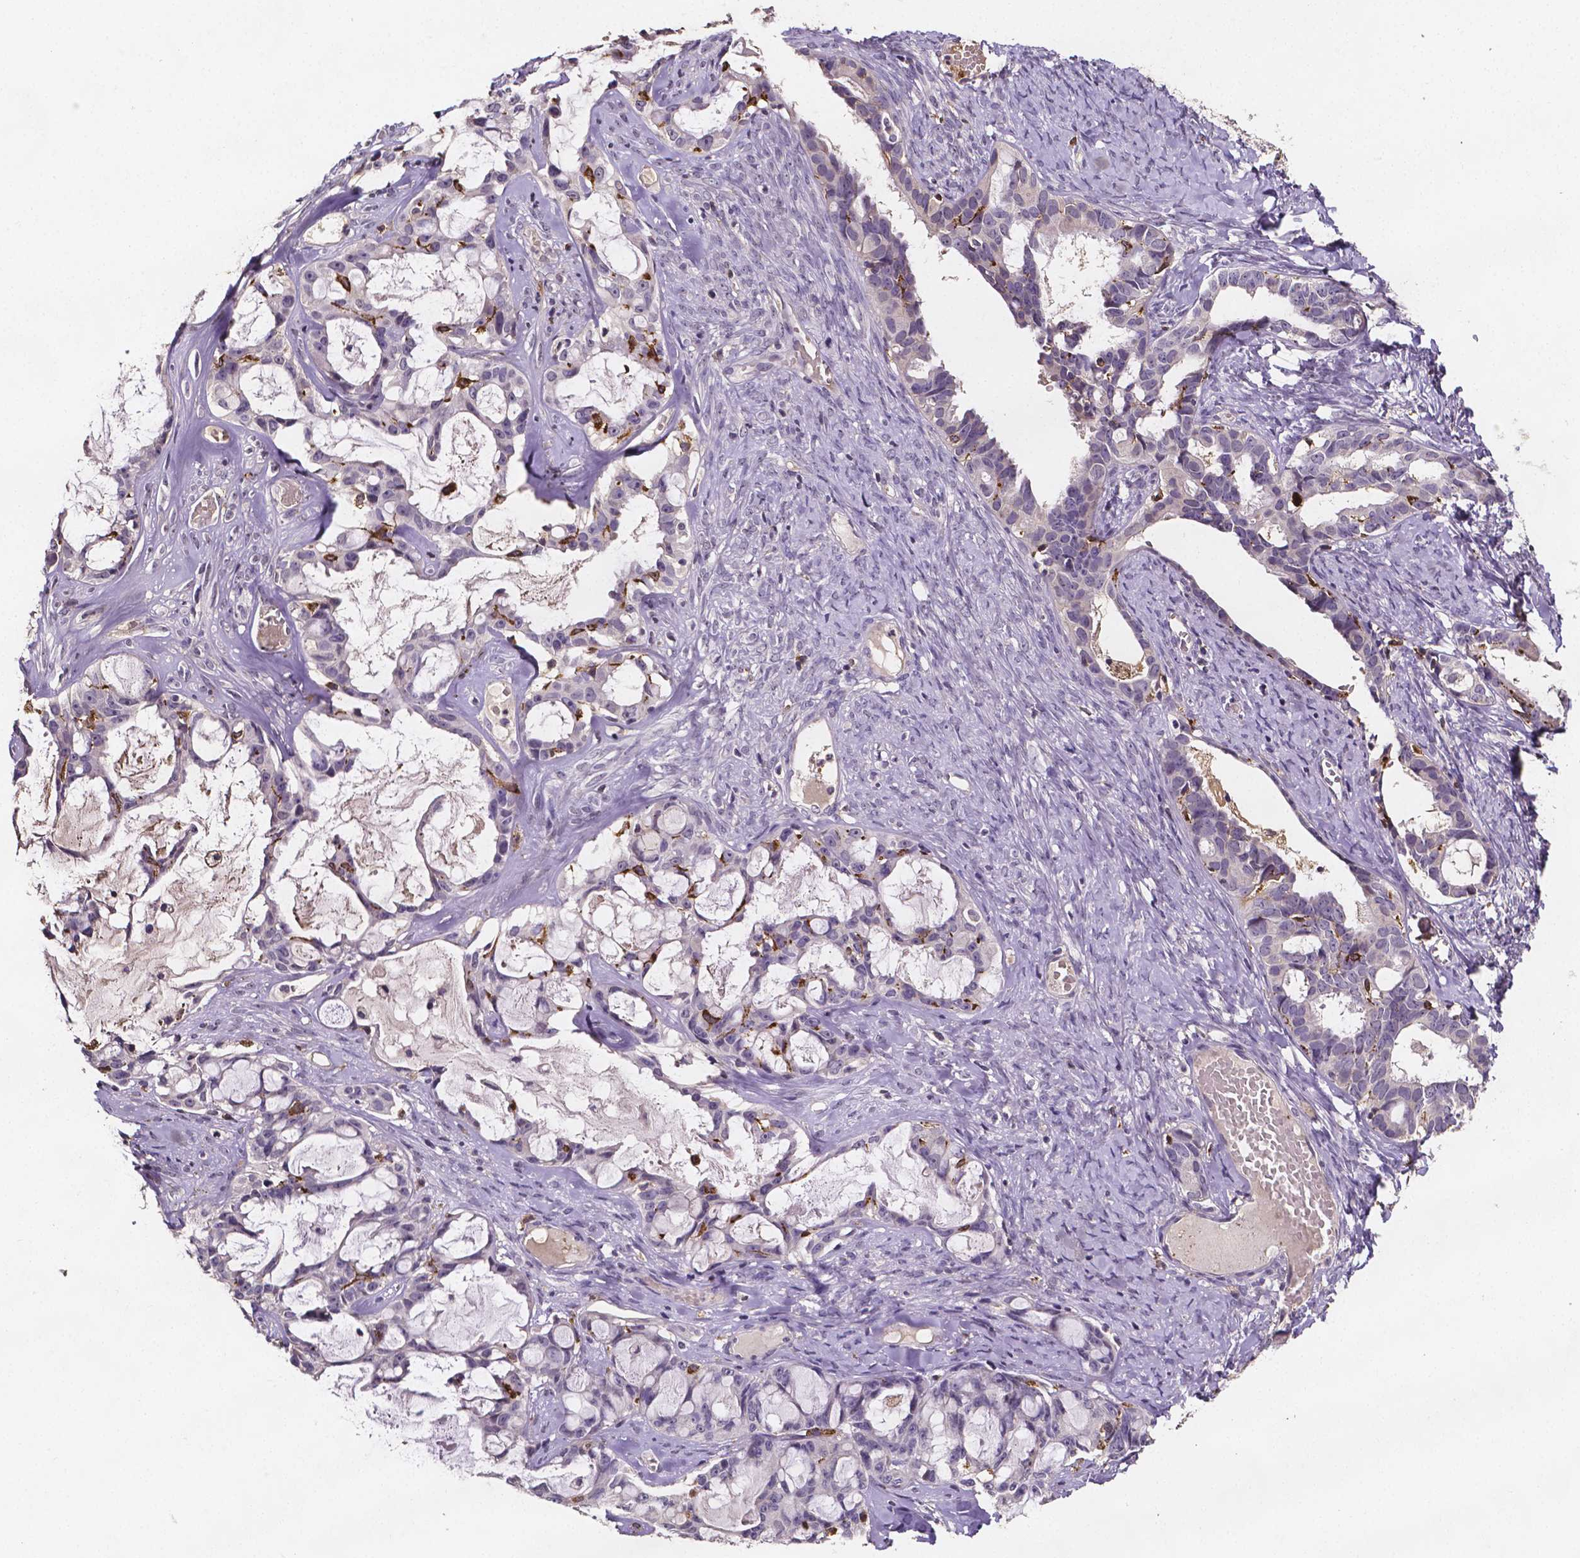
{"staining": {"intensity": "negative", "quantity": "none", "location": "none"}, "tissue": "ovarian cancer", "cell_type": "Tumor cells", "image_type": "cancer", "snomed": [{"axis": "morphology", "description": "Cystadenocarcinoma, serous, NOS"}, {"axis": "topography", "description": "Ovary"}], "caption": "Tumor cells are negative for brown protein staining in ovarian cancer.", "gene": "NRGN", "patient": {"sex": "female", "age": 69}}